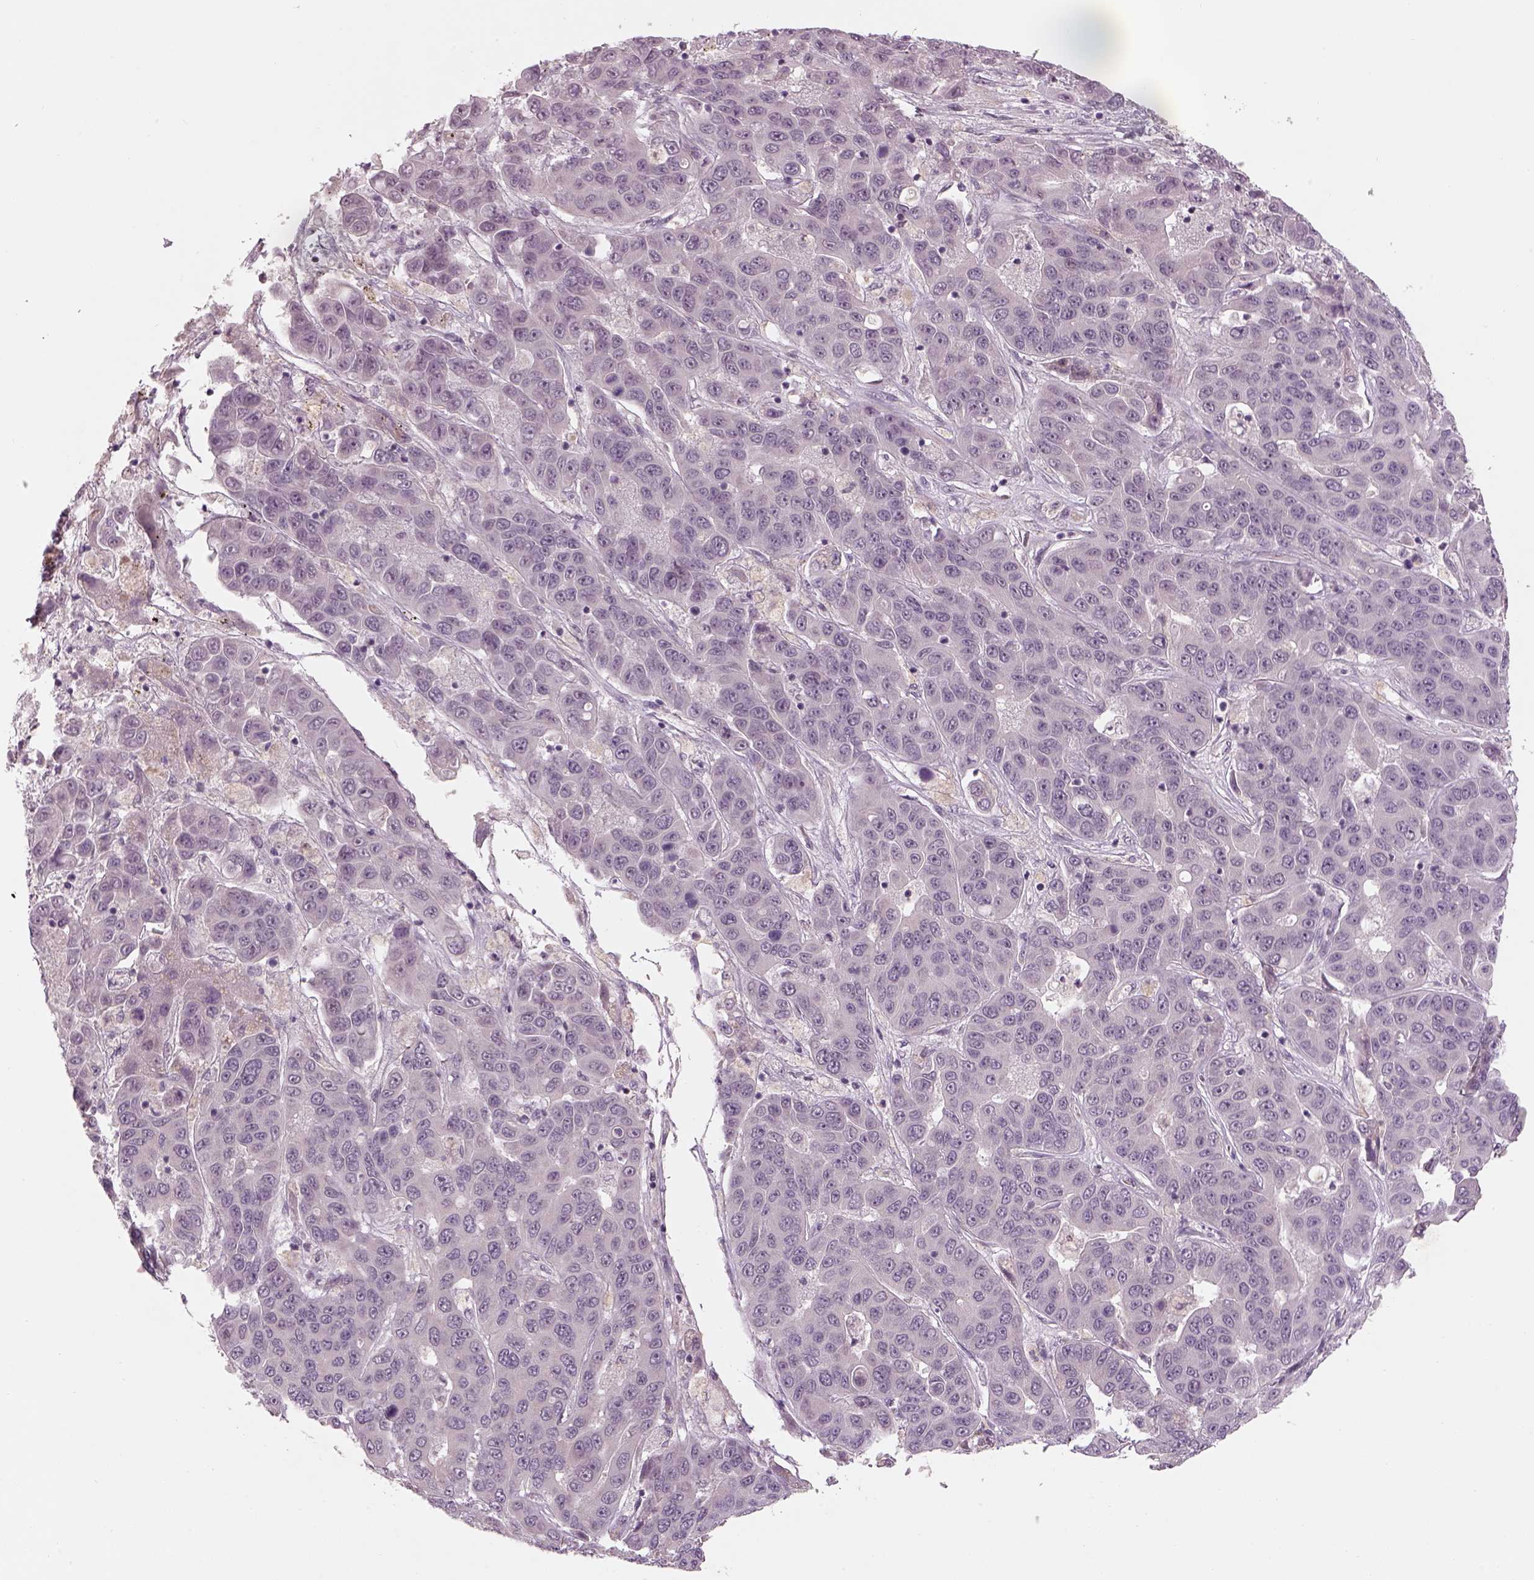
{"staining": {"intensity": "negative", "quantity": "none", "location": "none"}, "tissue": "liver cancer", "cell_type": "Tumor cells", "image_type": "cancer", "snomed": [{"axis": "morphology", "description": "Cholangiocarcinoma"}, {"axis": "topography", "description": "Liver"}], "caption": "High magnification brightfield microscopy of liver cancer stained with DAB (3,3'-diaminobenzidine) (brown) and counterstained with hematoxylin (blue): tumor cells show no significant expression. Nuclei are stained in blue.", "gene": "GDNF", "patient": {"sex": "female", "age": 52}}